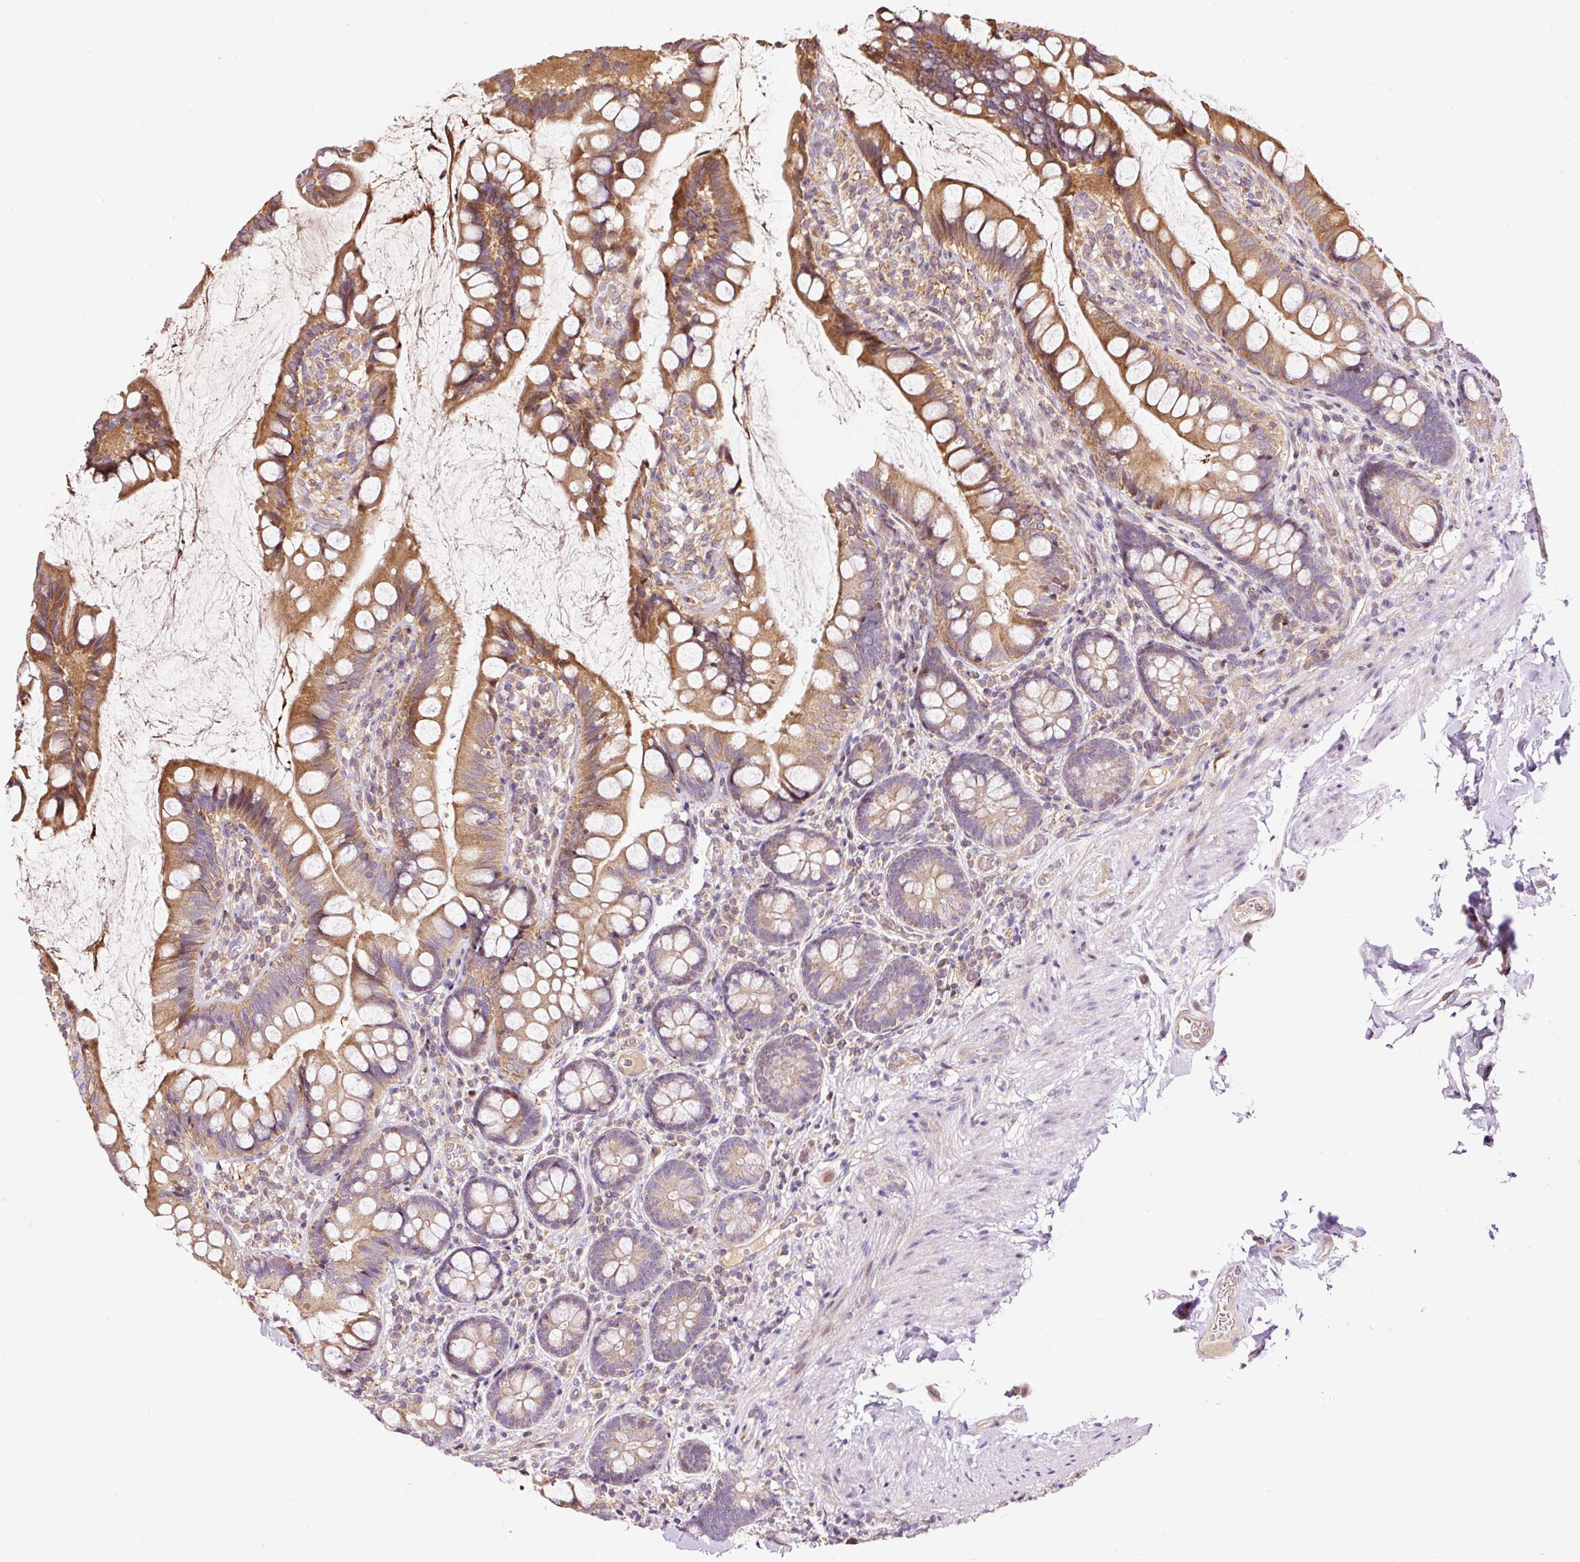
{"staining": {"intensity": "moderate", "quantity": ">75%", "location": "cytoplasmic/membranous"}, "tissue": "small intestine", "cell_type": "Glandular cells", "image_type": "normal", "snomed": [{"axis": "morphology", "description": "Normal tissue, NOS"}, {"axis": "topography", "description": "Small intestine"}], "caption": "A brown stain labels moderate cytoplasmic/membranous expression of a protein in glandular cells of normal small intestine. Nuclei are stained in blue.", "gene": "BOLA3", "patient": {"sex": "male", "age": 70}}